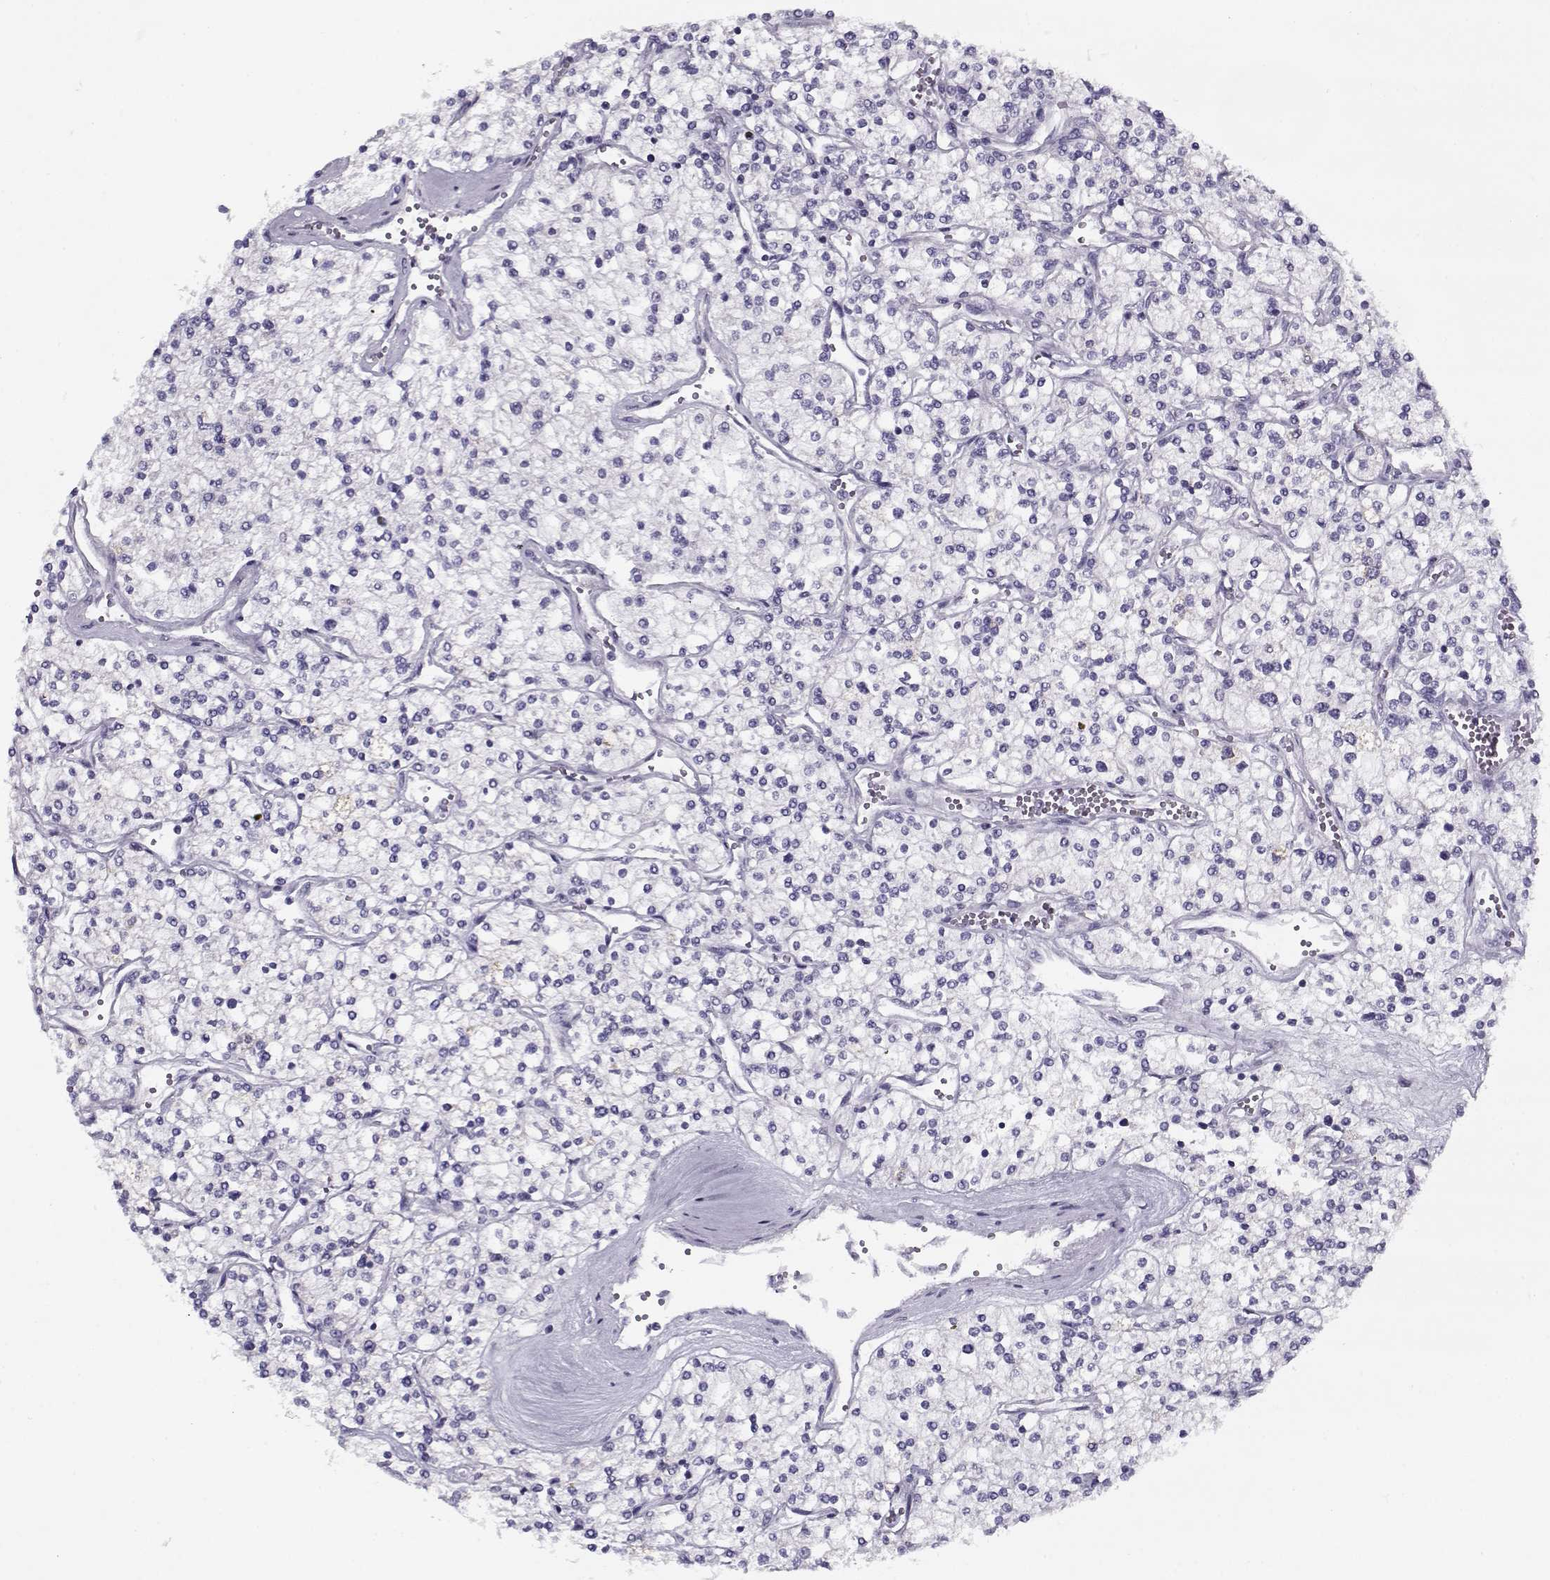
{"staining": {"intensity": "negative", "quantity": "none", "location": "none"}, "tissue": "renal cancer", "cell_type": "Tumor cells", "image_type": "cancer", "snomed": [{"axis": "morphology", "description": "Adenocarcinoma, NOS"}, {"axis": "topography", "description": "Kidney"}], "caption": "DAB immunohistochemical staining of human adenocarcinoma (renal) demonstrates no significant expression in tumor cells. (DAB (3,3'-diaminobenzidine) immunohistochemistry (IHC) visualized using brightfield microscopy, high magnification).", "gene": "PP2D1", "patient": {"sex": "male", "age": 80}}